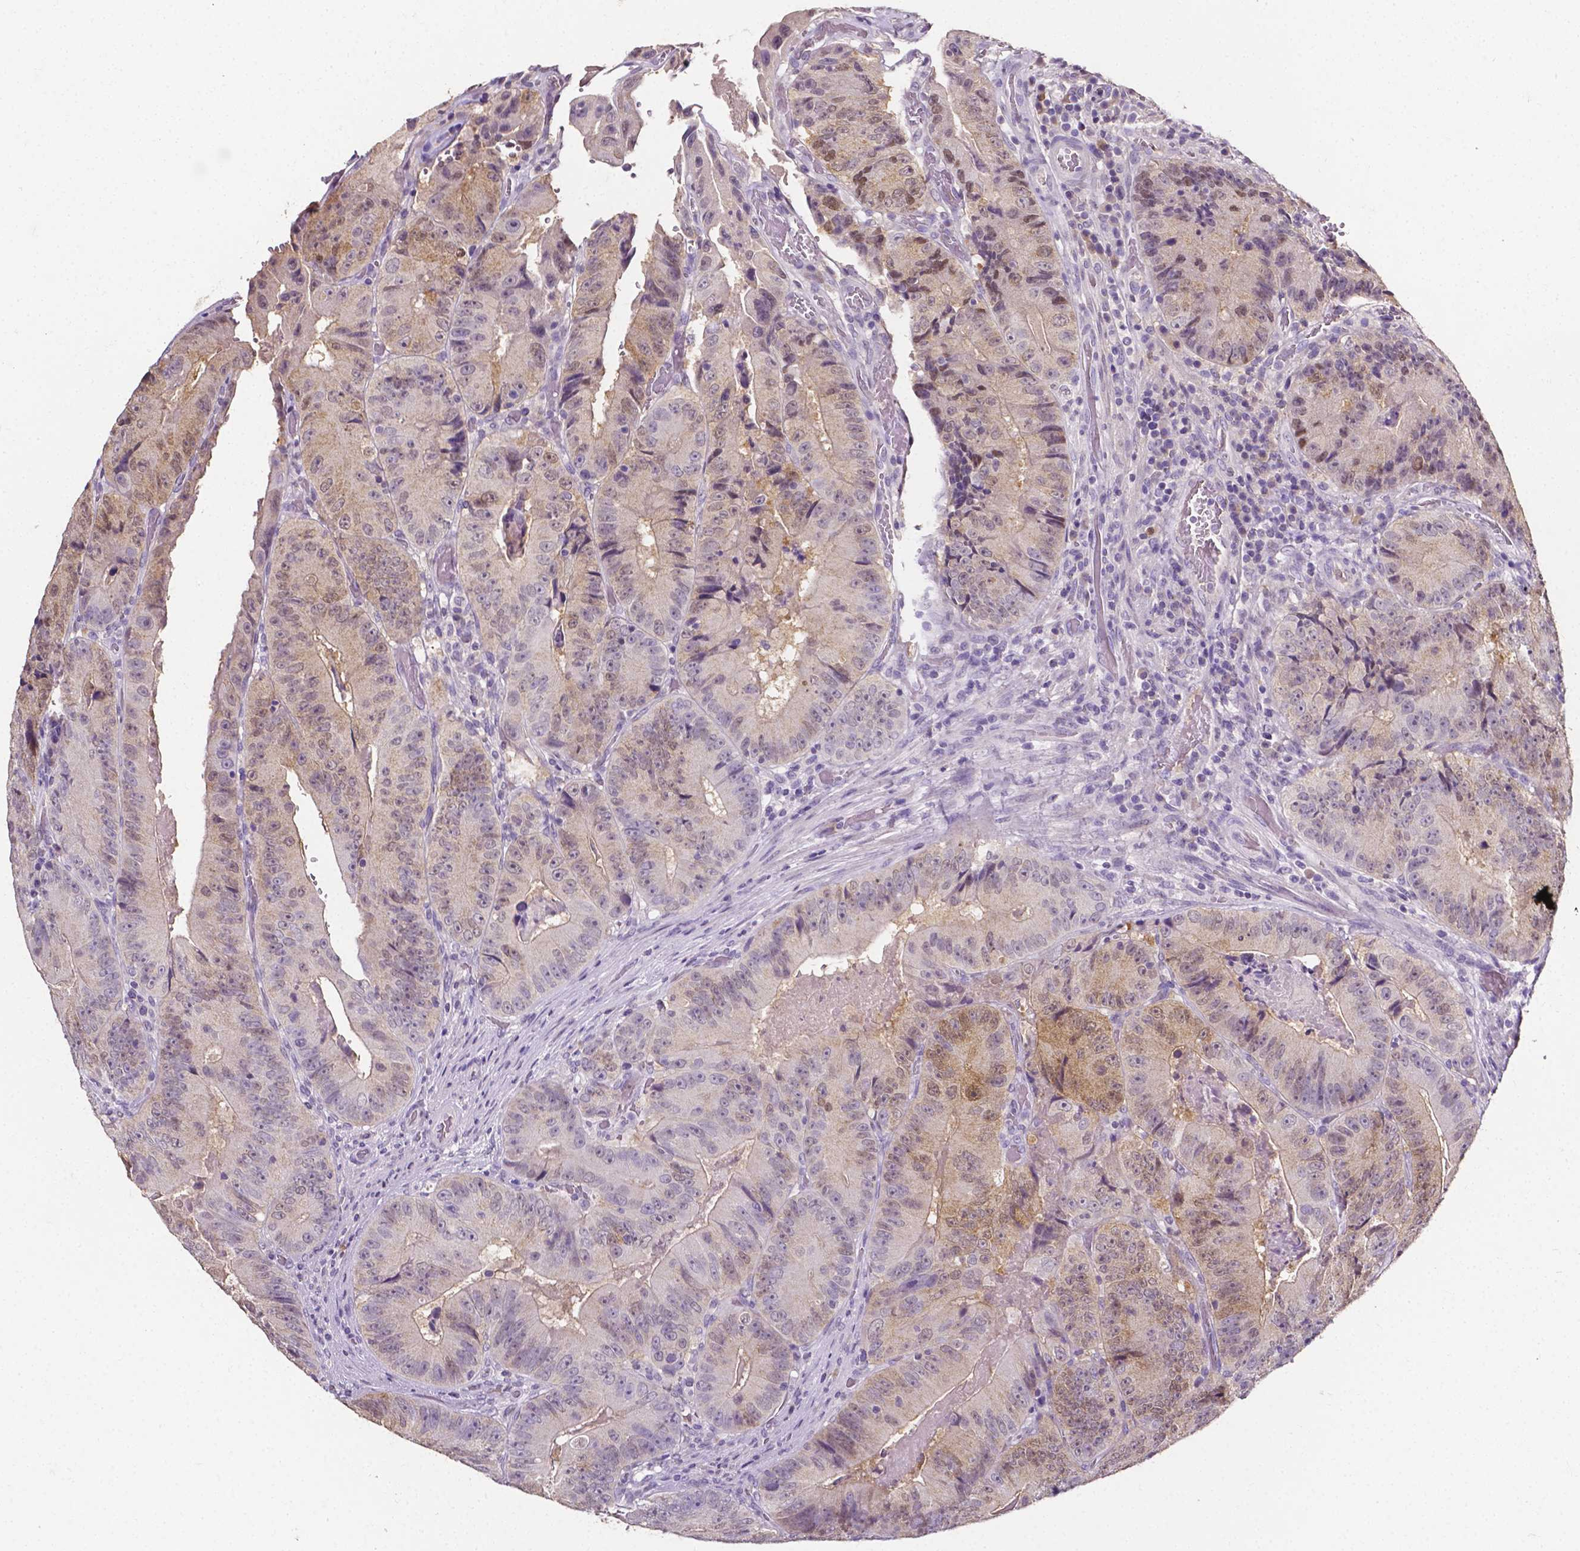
{"staining": {"intensity": "weak", "quantity": "25%-75%", "location": "cytoplasmic/membranous"}, "tissue": "colorectal cancer", "cell_type": "Tumor cells", "image_type": "cancer", "snomed": [{"axis": "morphology", "description": "Adenocarcinoma, NOS"}, {"axis": "topography", "description": "Colon"}], "caption": "Protein staining displays weak cytoplasmic/membranous positivity in approximately 25%-75% of tumor cells in colorectal cancer (adenocarcinoma). (DAB (3,3'-diaminobenzidine) = brown stain, brightfield microscopy at high magnification).", "gene": "PSAT1", "patient": {"sex": "female", "age": 86}}